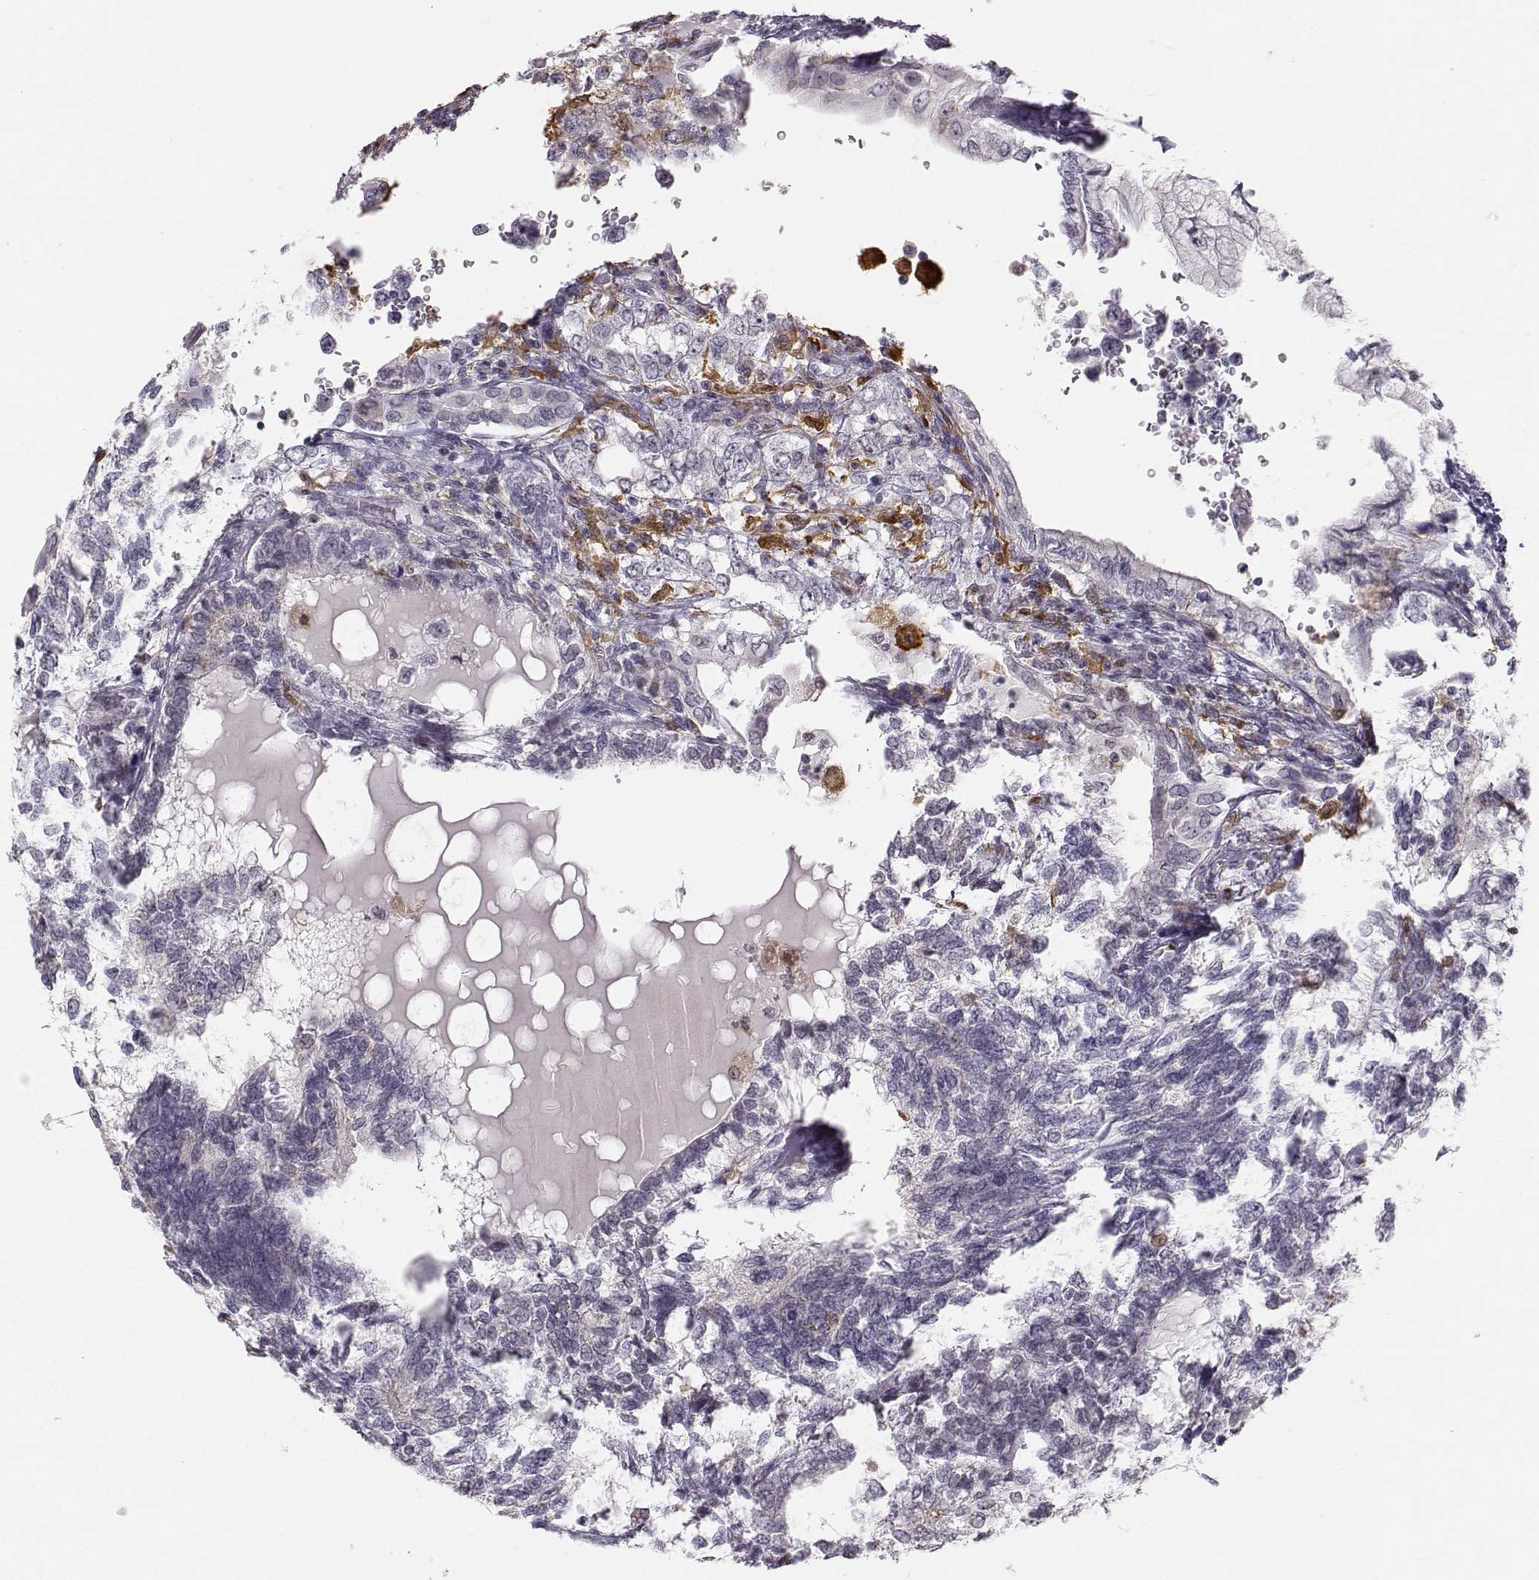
{"staining": {"intensity": "negative", "quantity": "none", "location": "none"}, "tissue": "testis cancer", "cell_type": "Tumor cells", "image_type": "cancer", "snomed": [{"axis": "morphology", "description": "Seminoma, NOS"}, {"axis": "morphology", "description": "Carcinoma, Embryonal, NOS"}, {"axis": "topography", "description": "Testis"}], "caption": "DAB (3,3'-diaminobenzidine) immunohistochemical staining of testis cancer exhibits no significant positivity in tumor cells.", "gene": "HTR7", "patient": {"sex": "male", "age": 41}}